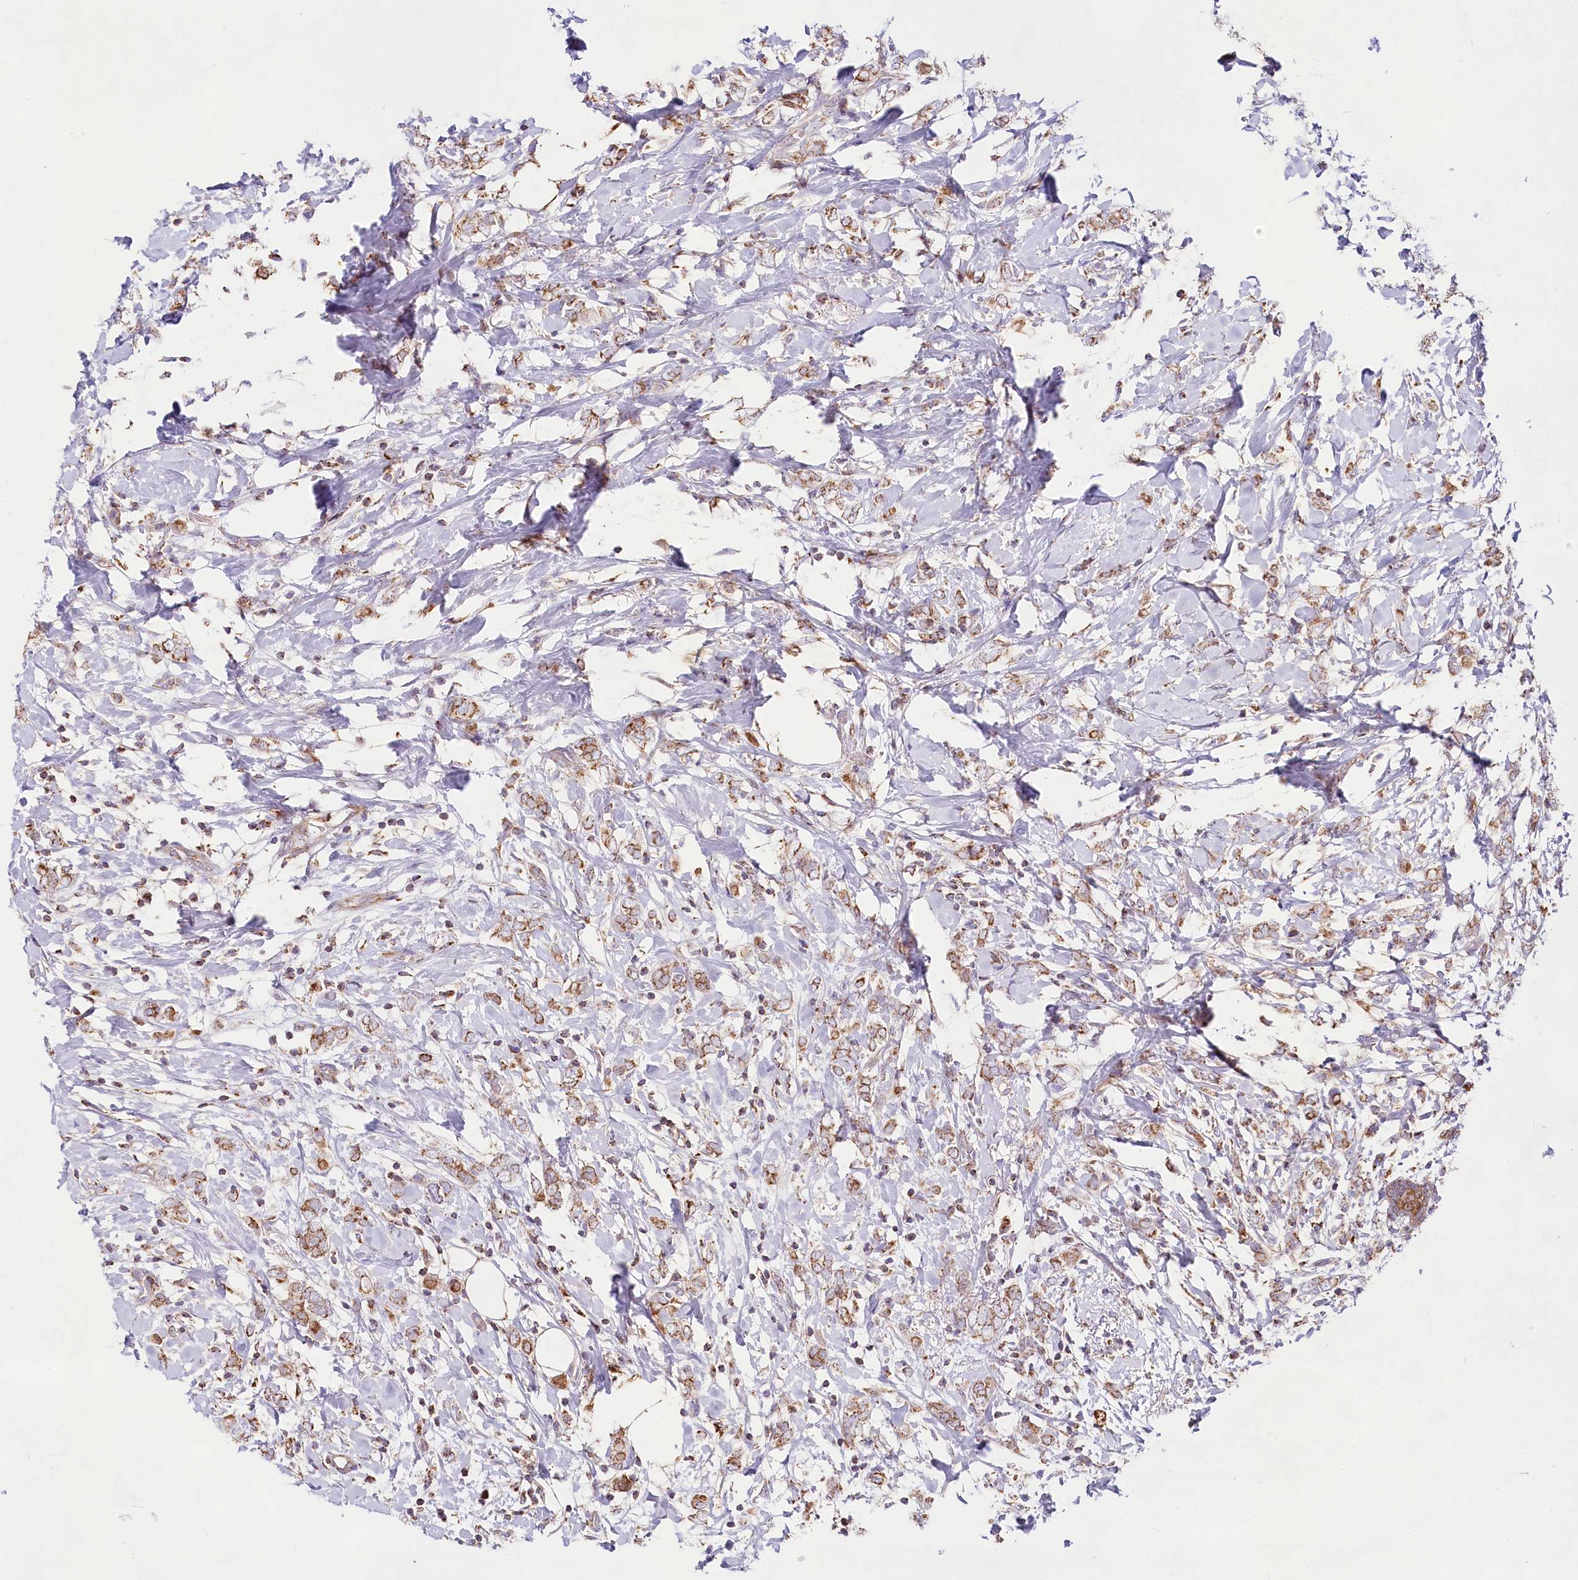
{"staining": {"intensity": "moderate", "quantity": ">75%", "location": "cytoplasmic/membranous"}, "tissue": "breast cancer", "cell_type": "Tumor cells", "image_type": "cancer", "snomed": [{"axis": "morphology", "description": "Normal tissue, NOS"}, {"axis": "morphology", "description": "Lobular carcinoma"}, {"axis": "topography", "description": "Breast"}], "caption": "This micrograph shows immunohistochemistry (IHC) staining of human breast cancer (lobular carcinoma), with medium moderate cytoplasmic/membranous staining in approximately >75% of tumor cells.", "gene": "TASOR2", "patient": {"sex": "female", "age": 47}}